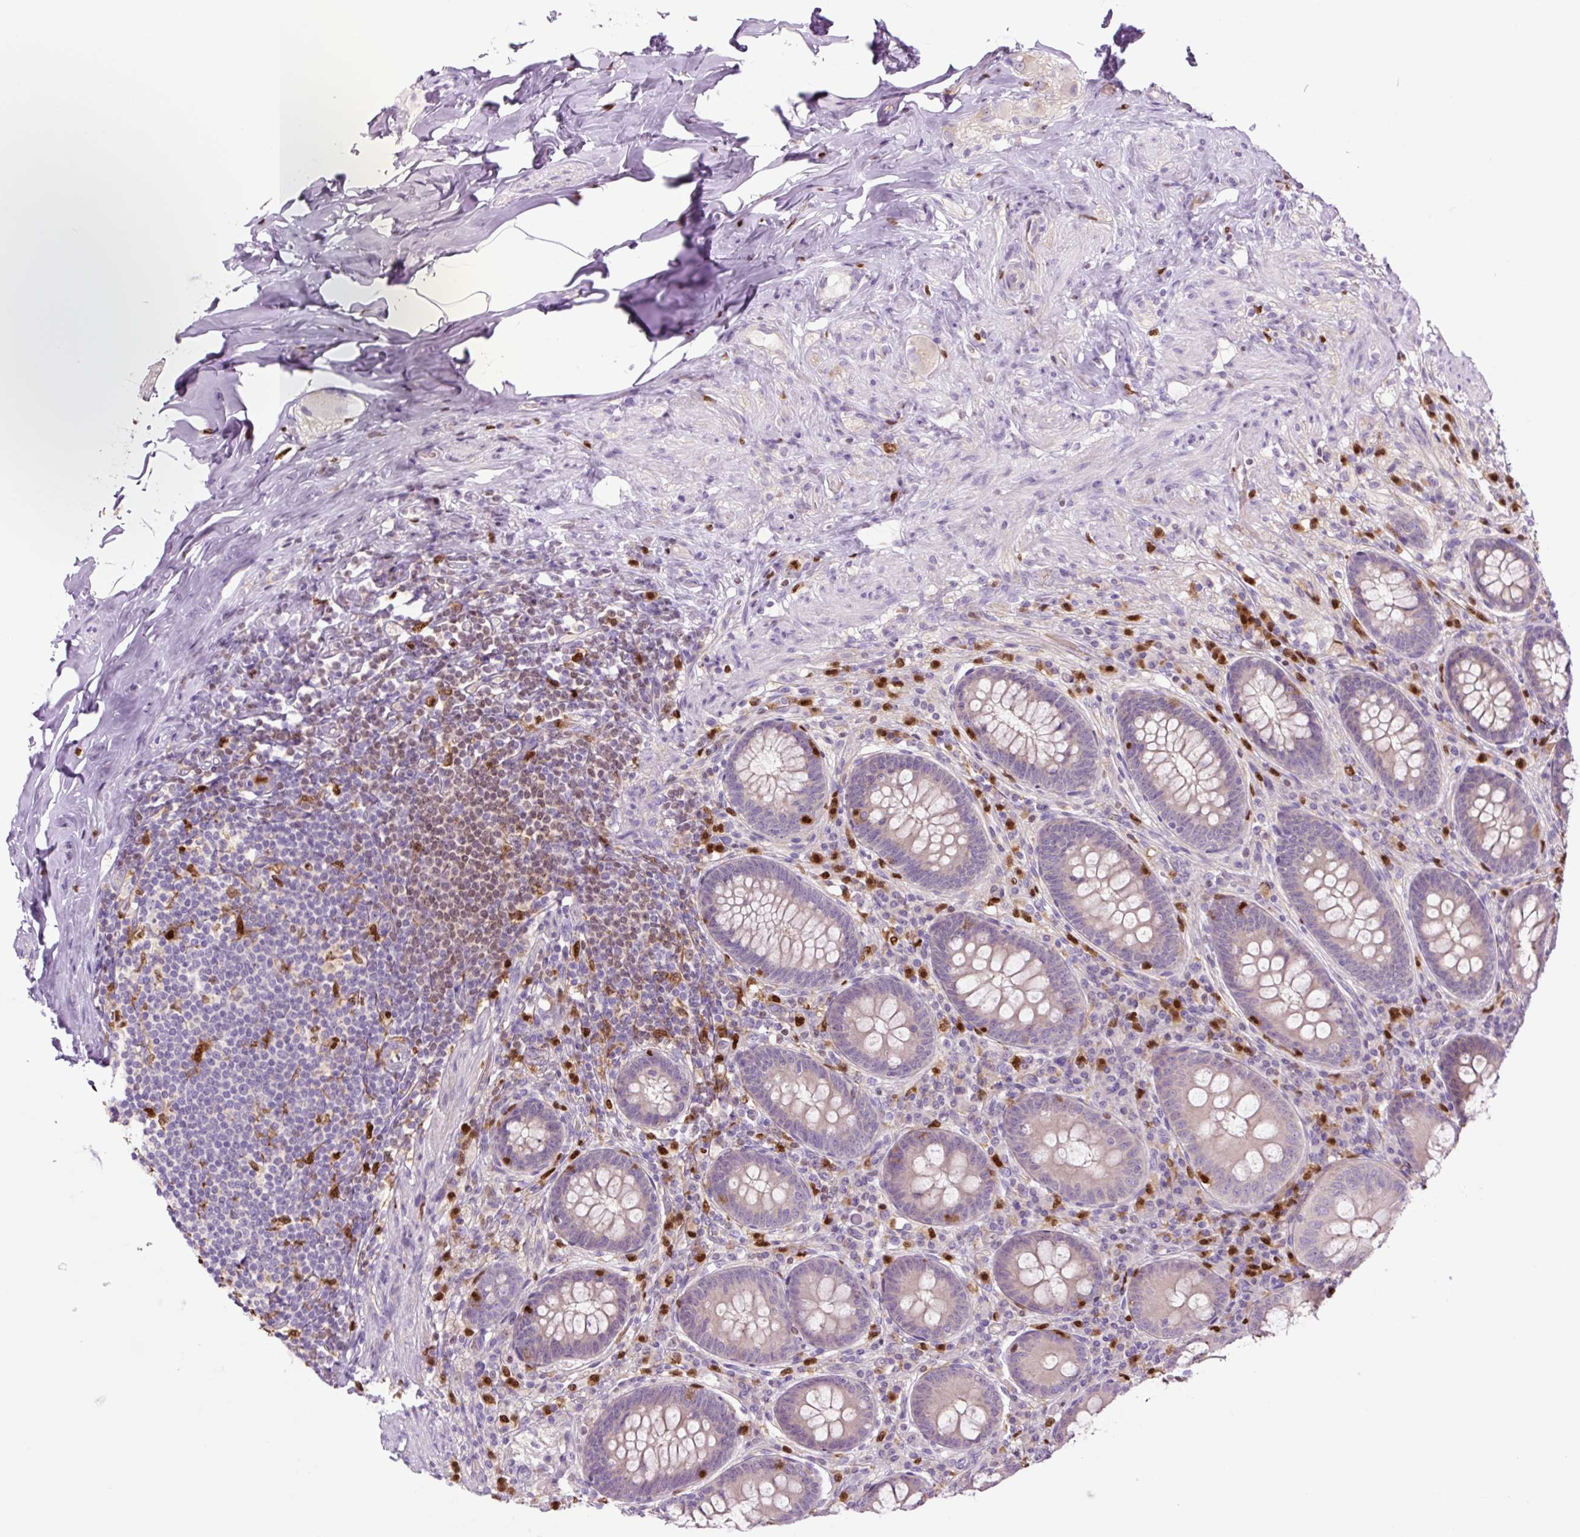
{"staining": {"intensity": "negative", "quantity": "none", "location": "none"}, "tissue": "appendix", "cell_type": "Glandular cells", "image_type": "normal", "snomed": [{"axis": "morphology", "description": "Normal tissue, NOS"}, {"axis": "topography", "description": "Appendix"}], "caption": "Immunohistochemistry micrograph of normal appendix stained for a protein (brown), which displays no positivity in glandular cells.", "gene": "SPI1", "patient": {"sex": "male", "age": 71}}